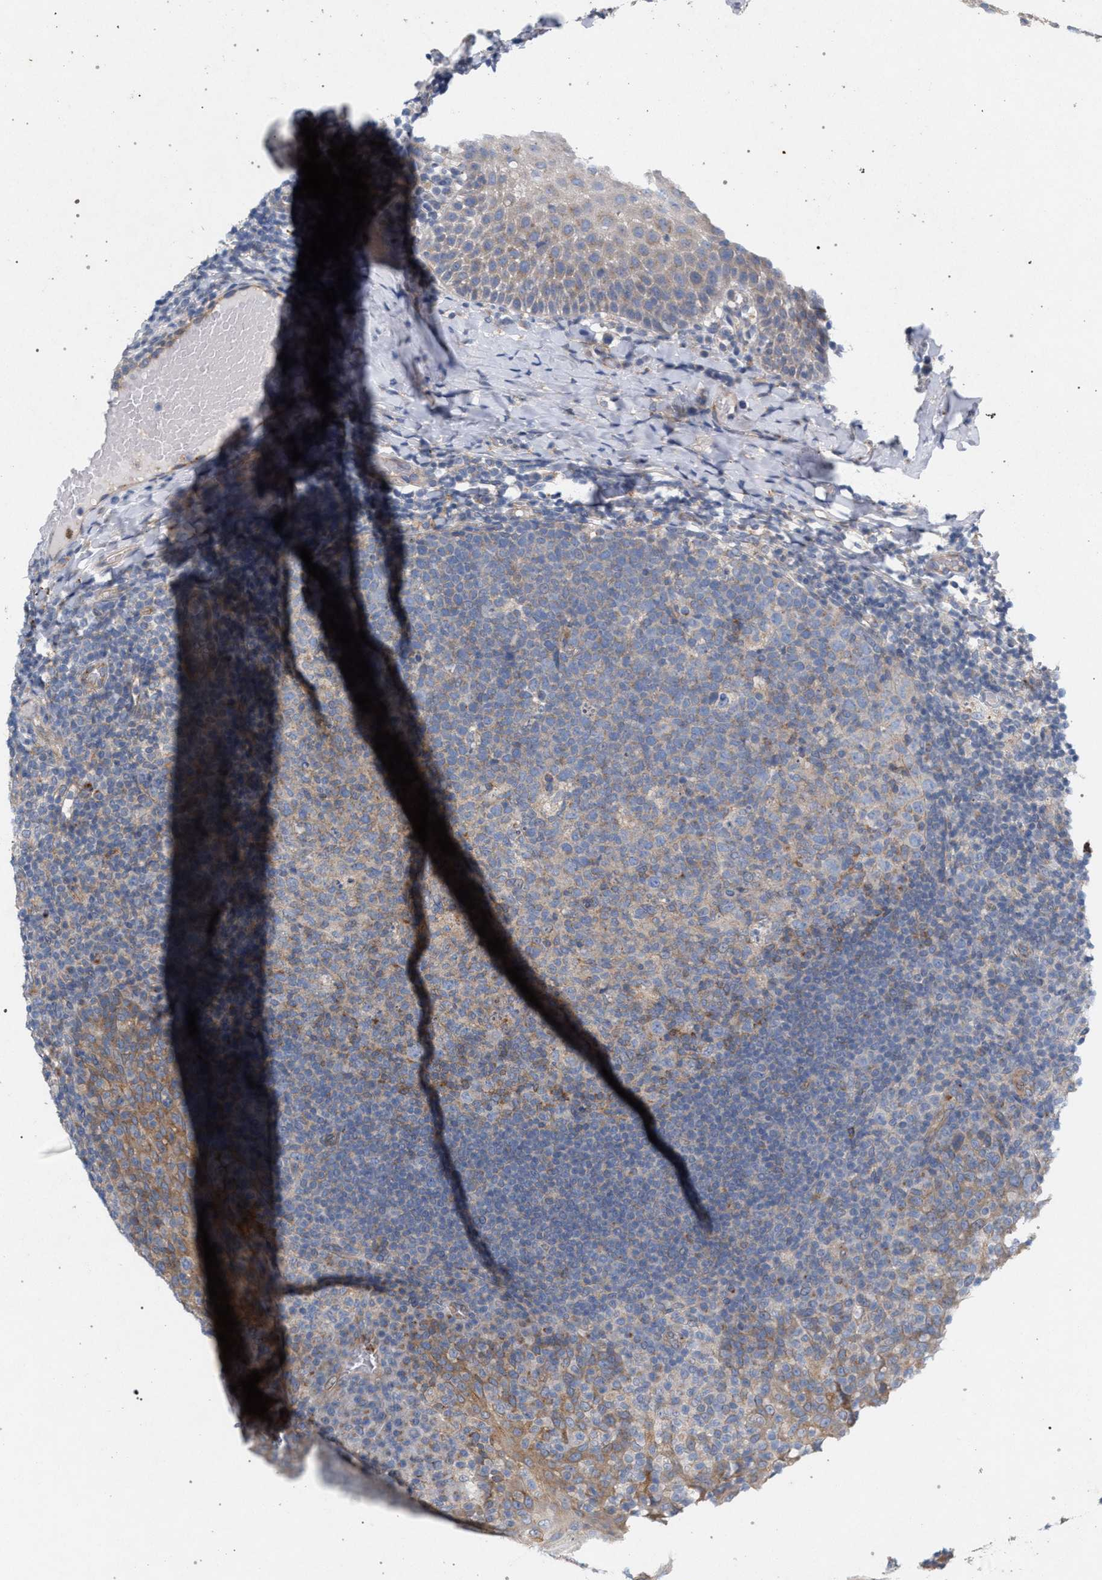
{"staining": {"intensity": "weak", "quantity": ">75%", "location": "cytoplasmic/membranous"}, "tissue": "tonsil", "cell_type": "Germinal center cells", "image_type": "normal", "snomed": [{"axis": "morphology", "description": "Normal tissue, NOS"}, {"axis": "topography", "description": "Tonsil"}], "caption": "The immunohistochemical stain shows weak cytoplasmic/membranous expression in germinal center cells of benign tonsil.", "gene": "MAMDC2", "patient": {"sex": "female", "age": 19}}